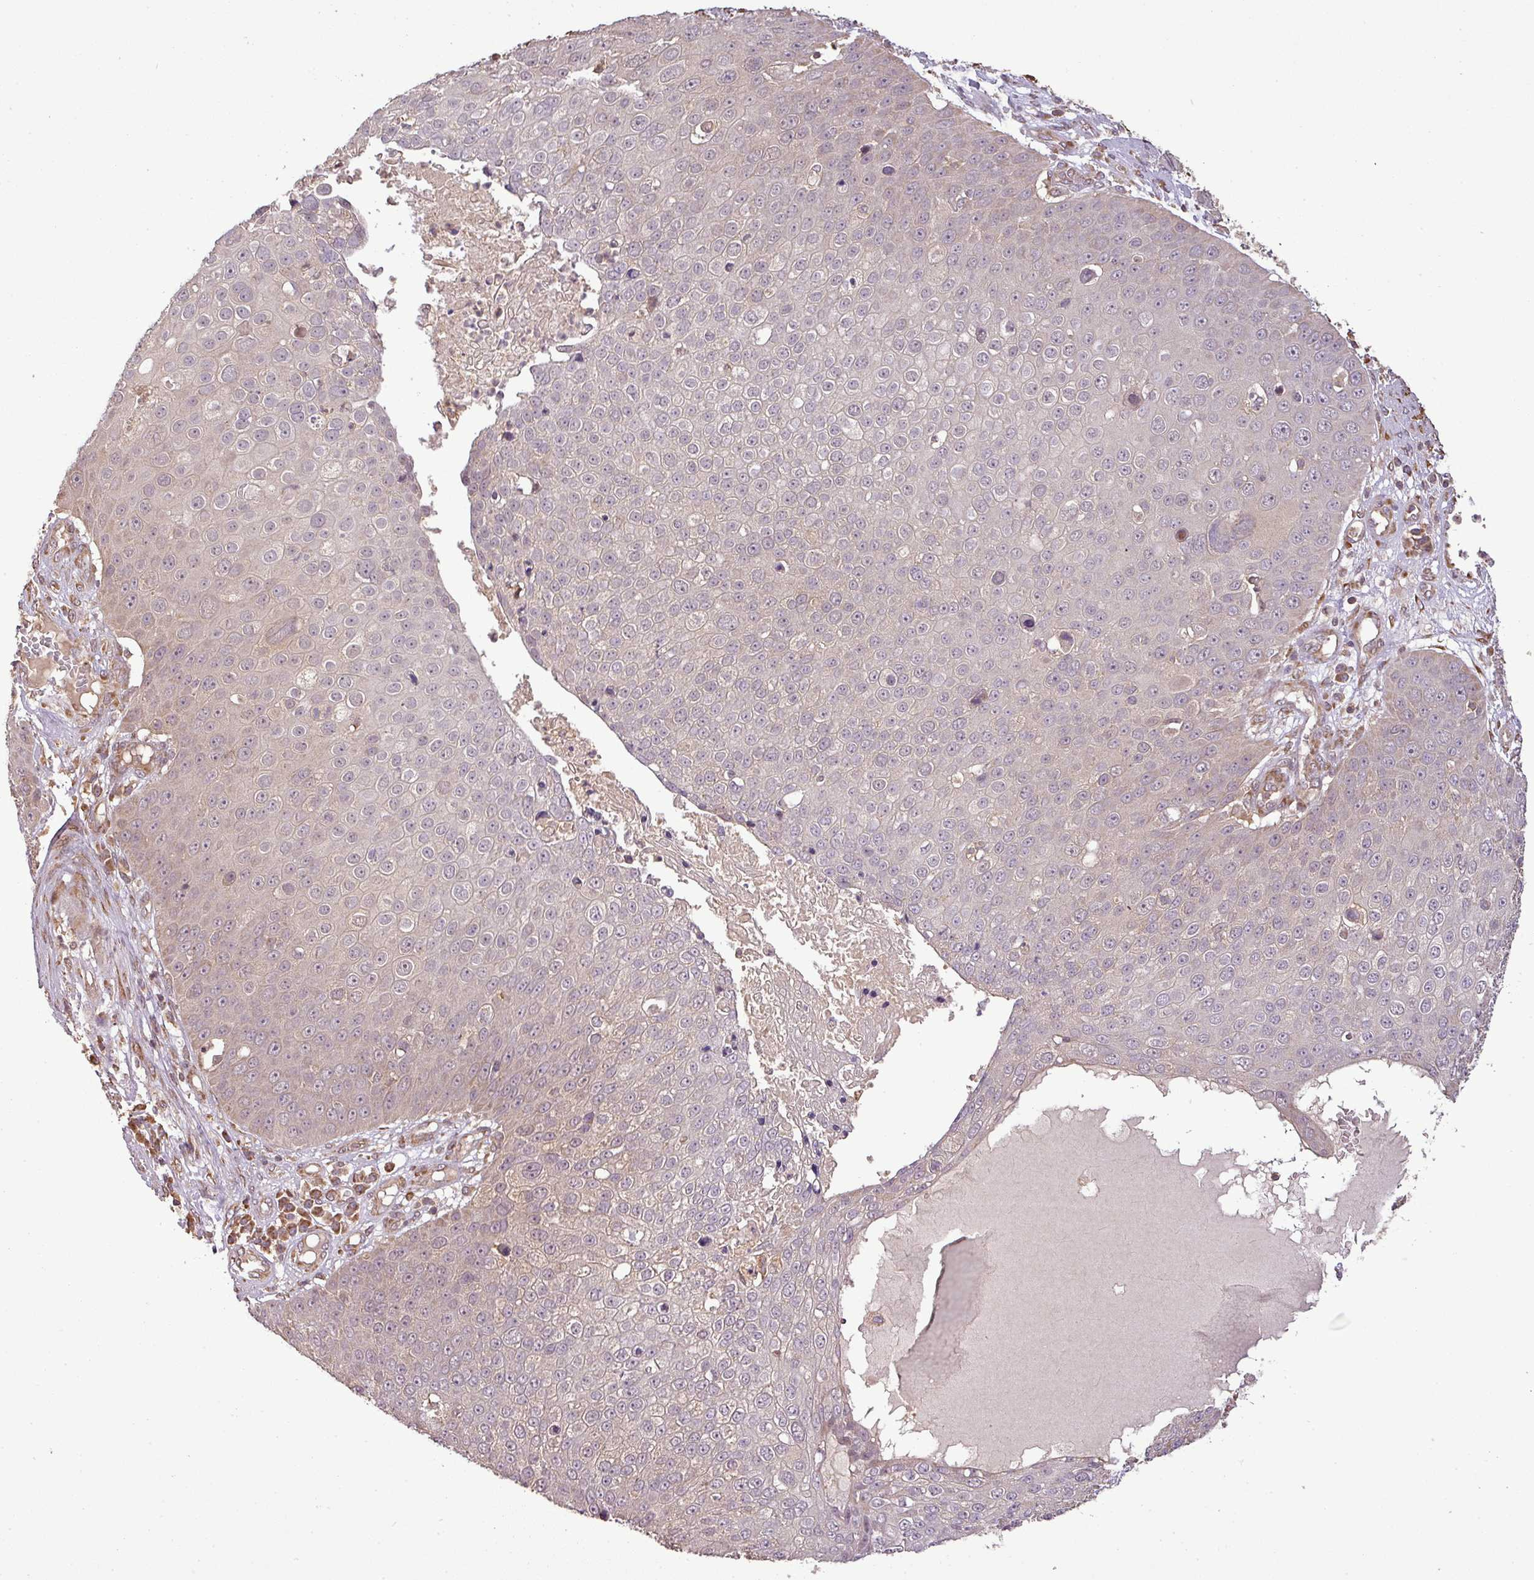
{"staining": {"intensity": "weak", "quantity": "<25%", "location": "cytoplasmic/membranous"}, "tissue": "skin cancer", "cell_type": "Tumor cells", "image_type": "cancer", "snomed": [{"axis": "morphology", "description": "Squamous cell carcinoma, NOS"}, {"axis": "topography", "description": "Skin"}], "caption": "High magnification brightfield microscopy of squamous cell carcinoma (skin) stained with DAB (3,3'-diaminobenzidine) (brown) and counterstained with hematoxylin (blue): tumor cells show no significant staining. The staining is performed using DAB brown chromogen with nuclei counter-stained in using hematoxylin.", "gene": "FAIM", "patient": {"sex": "male", "age": 71}}